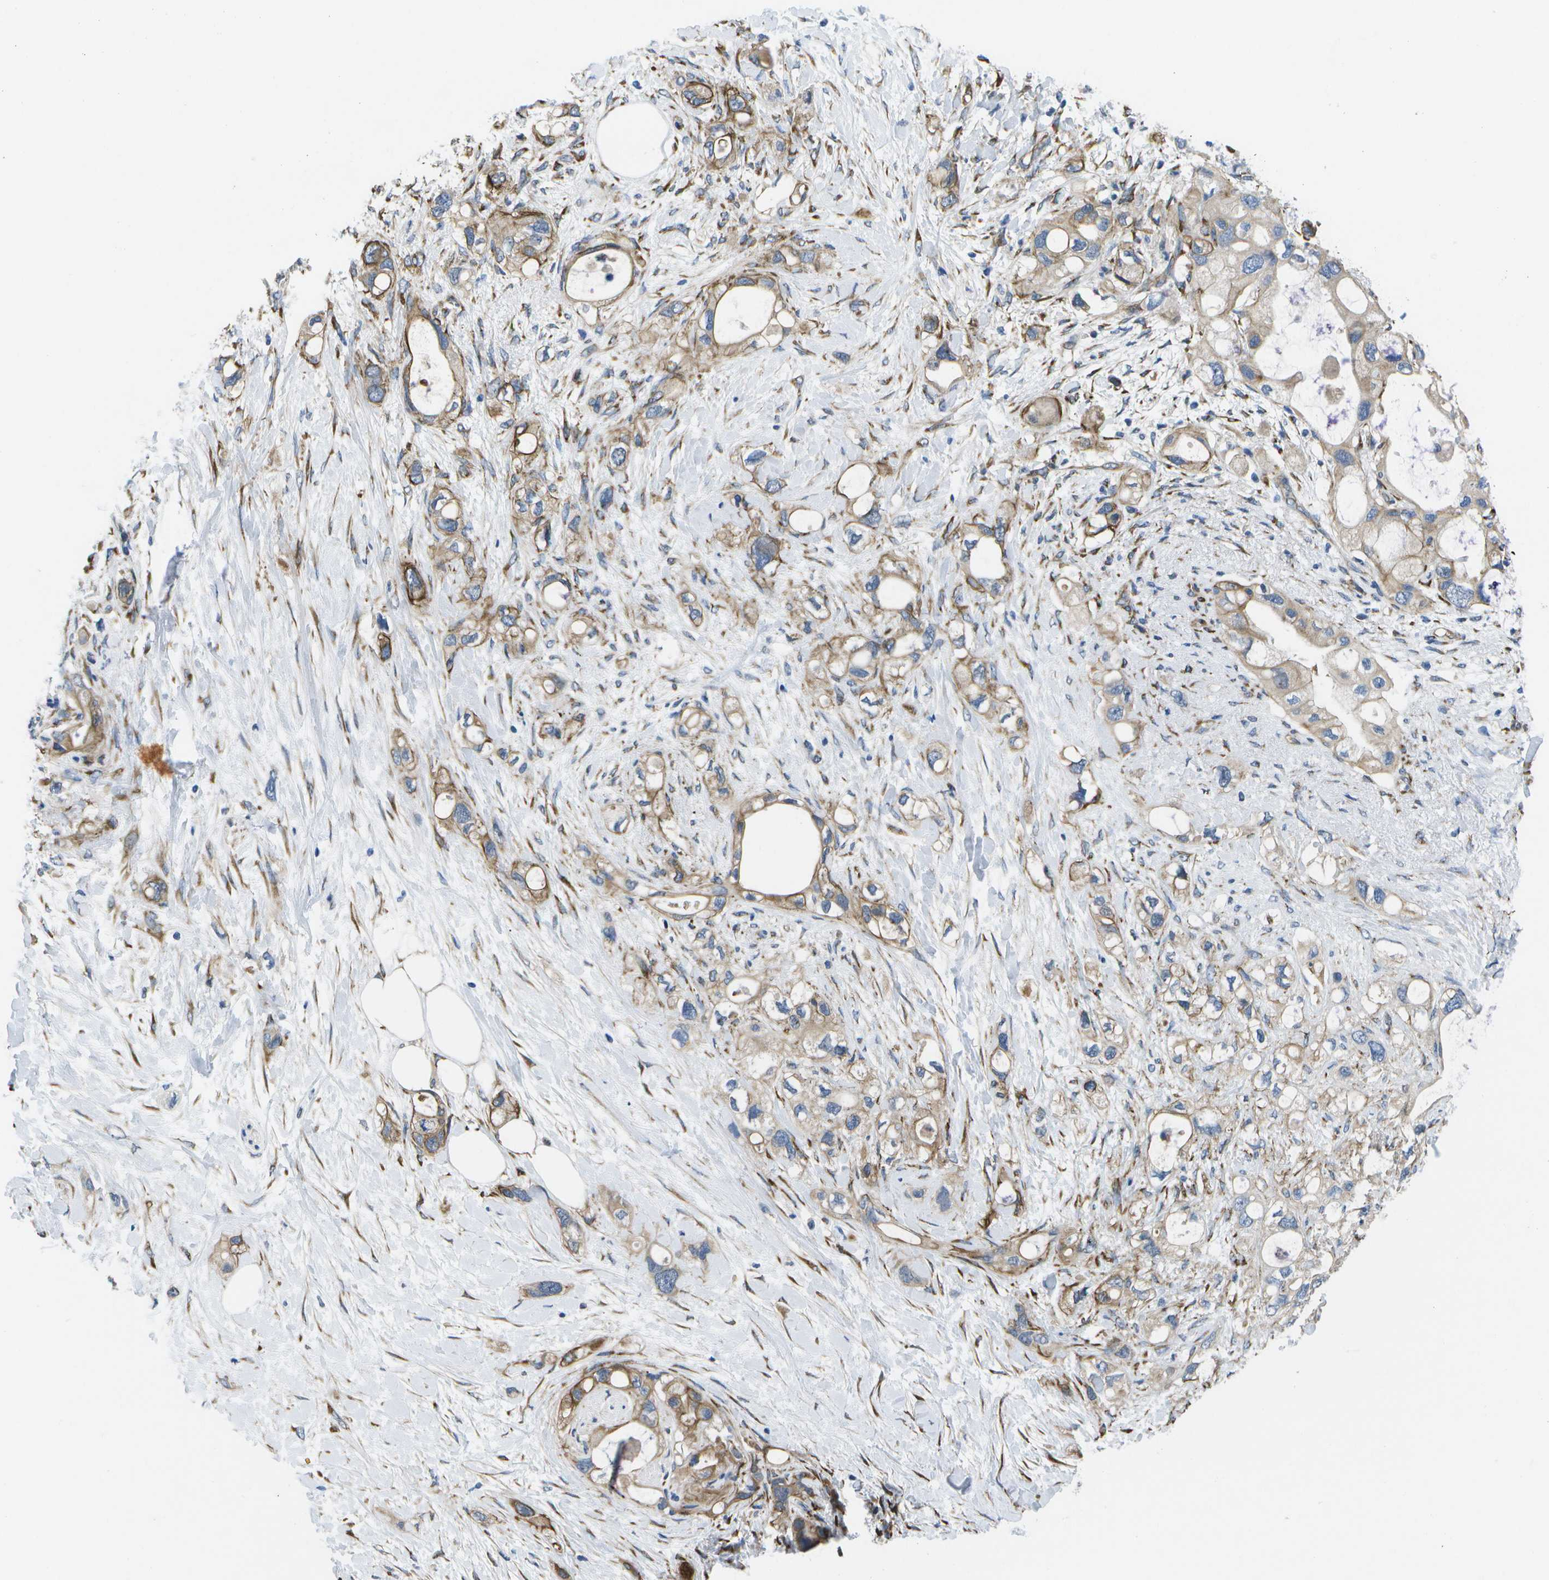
{"staining": {"intensity": "weak", "quantity": "25%-75%", "location": "cytoplasmic/membranous"}, "tissue": "pancreatic cancer", "cell_type": "Tumor cells", "image_type": "cancer", "snomed": [{"axis": "morphology", "description": "Adenocarcinoma, NOS"}, {"axis": "topography", "description": "Pancreas"}], "caption": "Immunohistochemical staining of adenocarcinoma (pancreatic) shows low levels of weak cytoplasmic/membranous expression in about 25%-75% of tumor cells. (Brightfield microscopy of DAB IHC at high magnification).", "gene": "P3H1", "patient": {"sex": "female", "age": 56}}